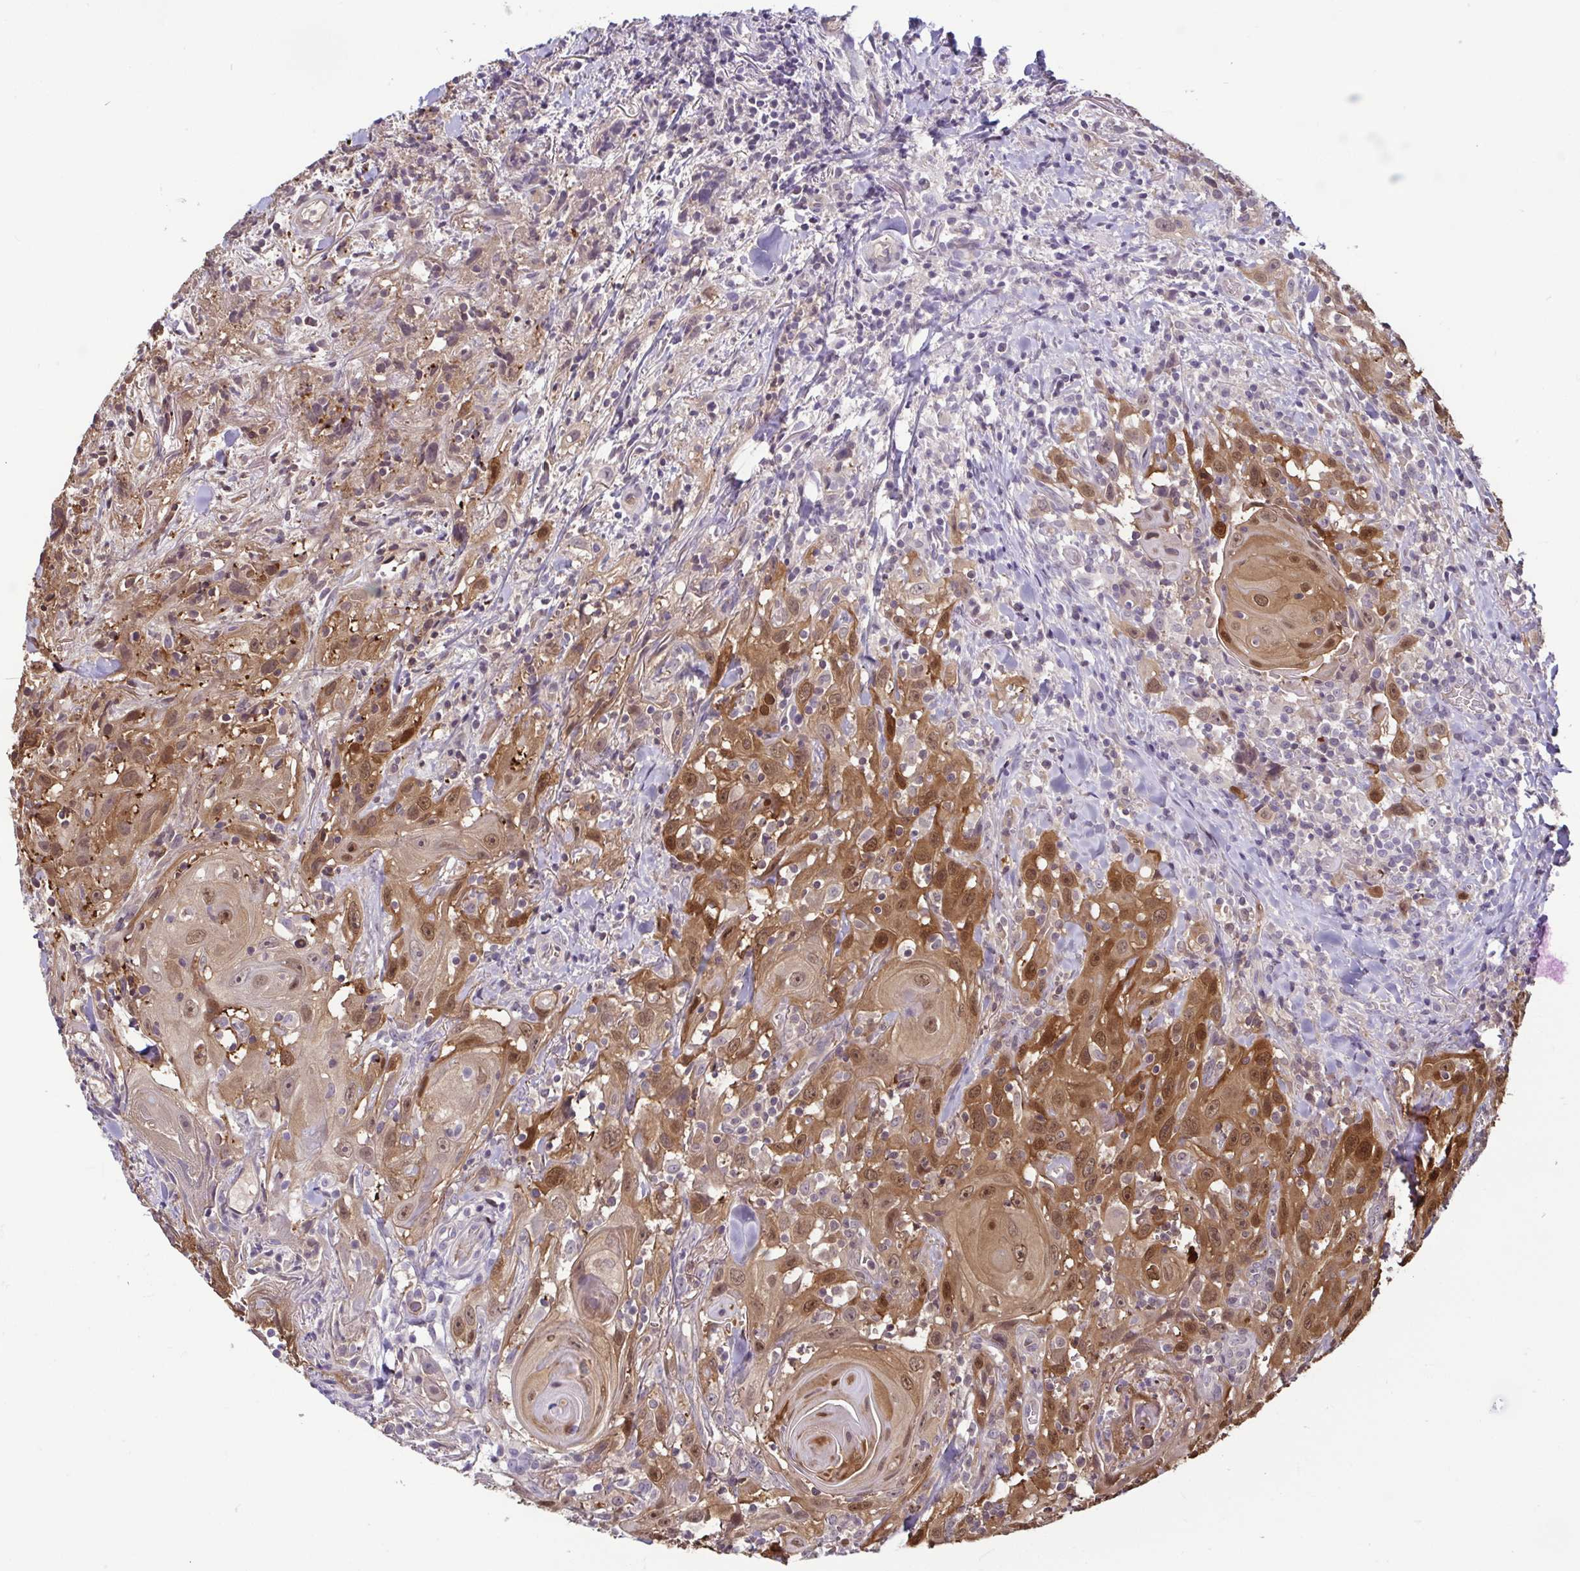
{"staining": {"intensity": "moderate", "quantity": "25%-75%", "location": "cytoplasmic/membranous,nuclear"}, "tissue": "head and neck cancer", "cell_type": "Tumor cells", "image_type": "cancer", "snomed": [{"axis": "morphology", "description": "Squamous cell carcinoma, NOS"}, {"axis": "topography", "description": "Head-Neck"}], "caption": "Immunohistochemistry (DAB) staining of head and neck cancer (squamous cell carcinoma) exhibits moderate cytoplasmic/membranous and nuclear protein positivity in about 25%-75% of tumor cells.", "gene": "CASP14", "patient": {"sex": "female", "age": 95}}